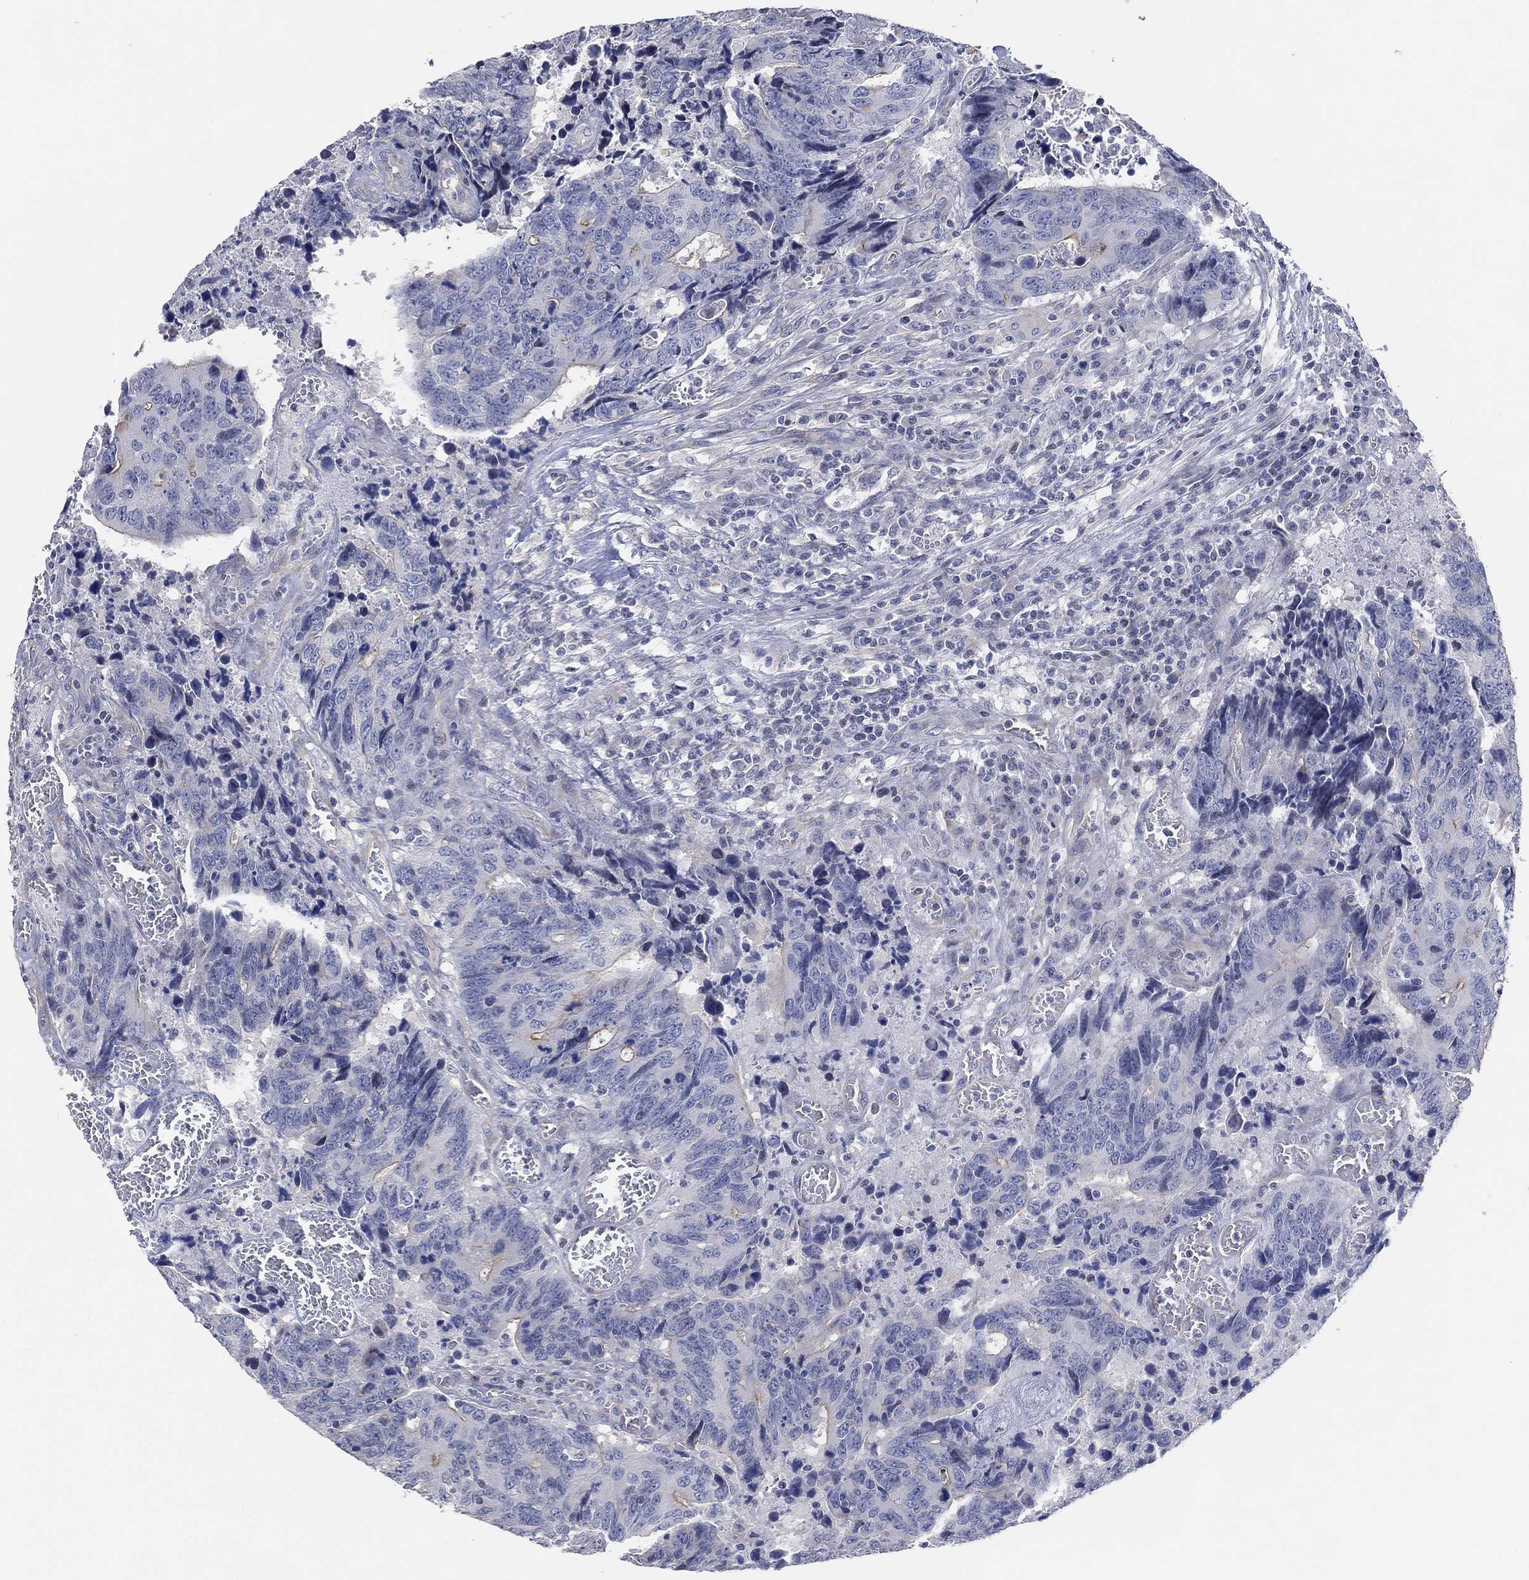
{"staining": {"intensity": "moderate", "quantity": "25%-75%", "location": "cytoplasmic/membranous"}, "tissue": "colorectal cancer", "cell_type": "Tumor cells", "image_type": "cancer", "snomed": [{"axis": "morphology", "description": "Adenocarcinoma, NOS"}, {"axis": "topography", "description": "Colon"}], "caption": "Tumor cells display medium levels of moderate cytoplasmic/membranous positivity in approximately 25%-75% of cells in human colorectal adenocarcinoma.", "gene": "CFTR", "patient": {"sex": "female", "age": 77}}